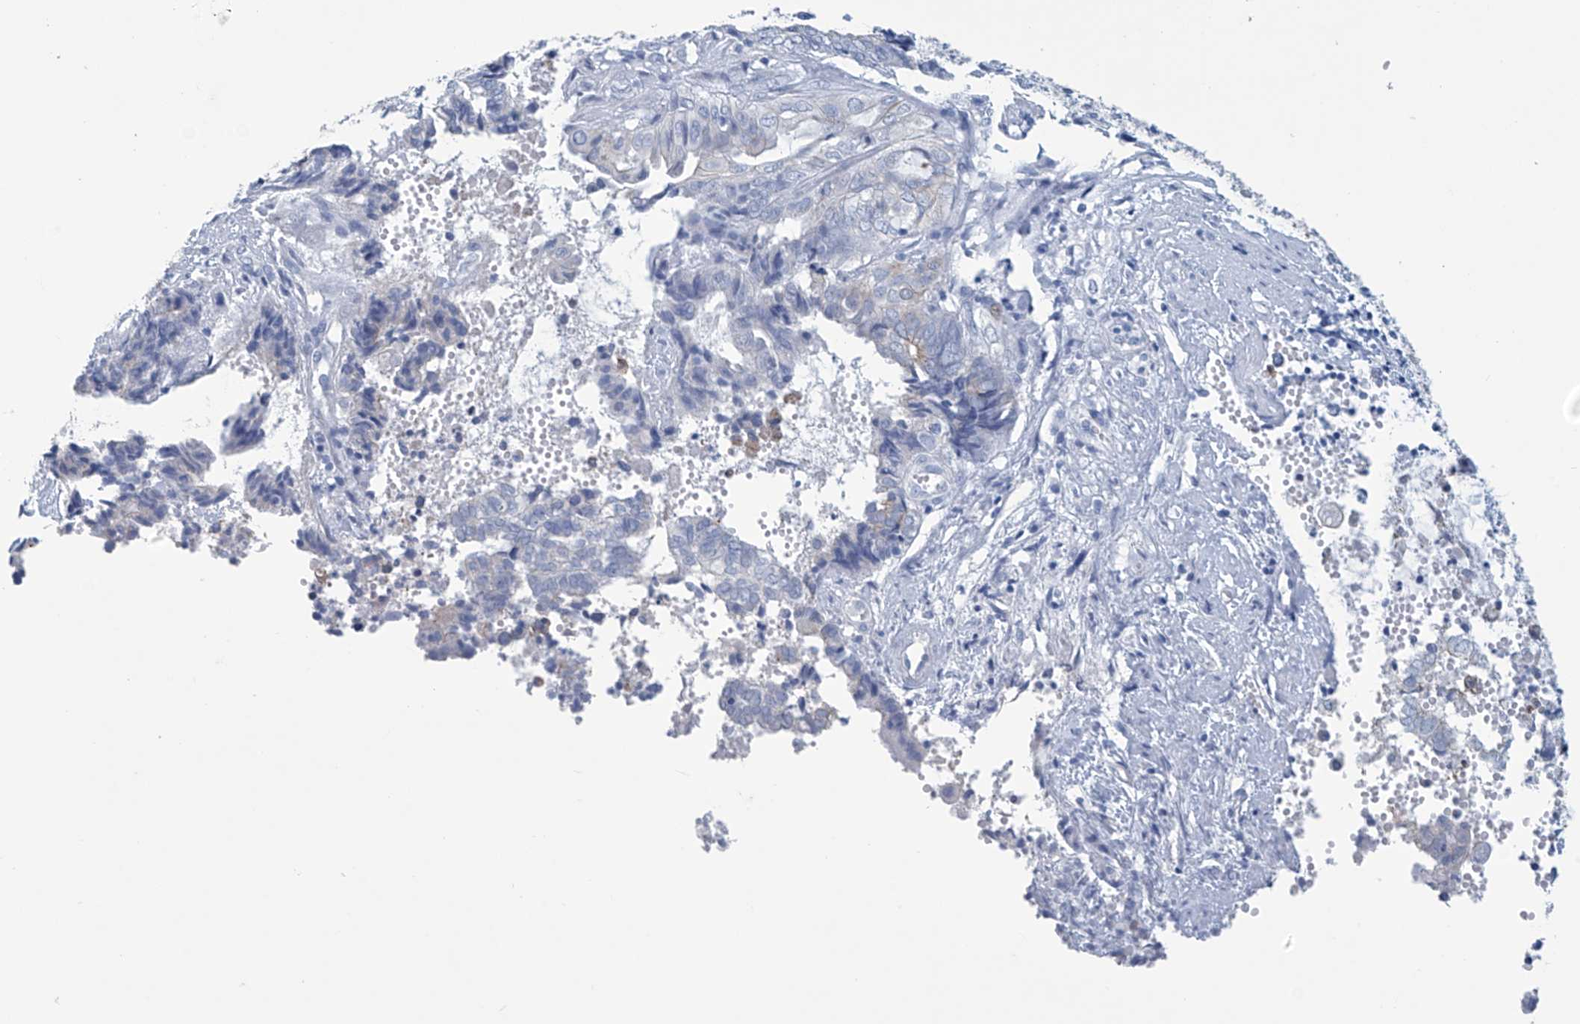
{"staining": {"intensity": "negative", "quantity": "none", "location": "none"}, "tissue": "endometrial cancer", "cell_type": "Tumor cells", "image_type": "cancer", "snomed": [{"axis": "morphology", "description": "Adenocarcinoma, NOS"}, {"axis": "topography", "description": "Uterus"}, {"axis": "topography", "description": "Endometrium"}], "caption": "A high-resolution histopathology image shows IHC staining of adenocarcinoma (endometrial), which displays no significant expression in tumor cells.", "gene": "DSP", "patient": {"sex": "female", "age": 70}}